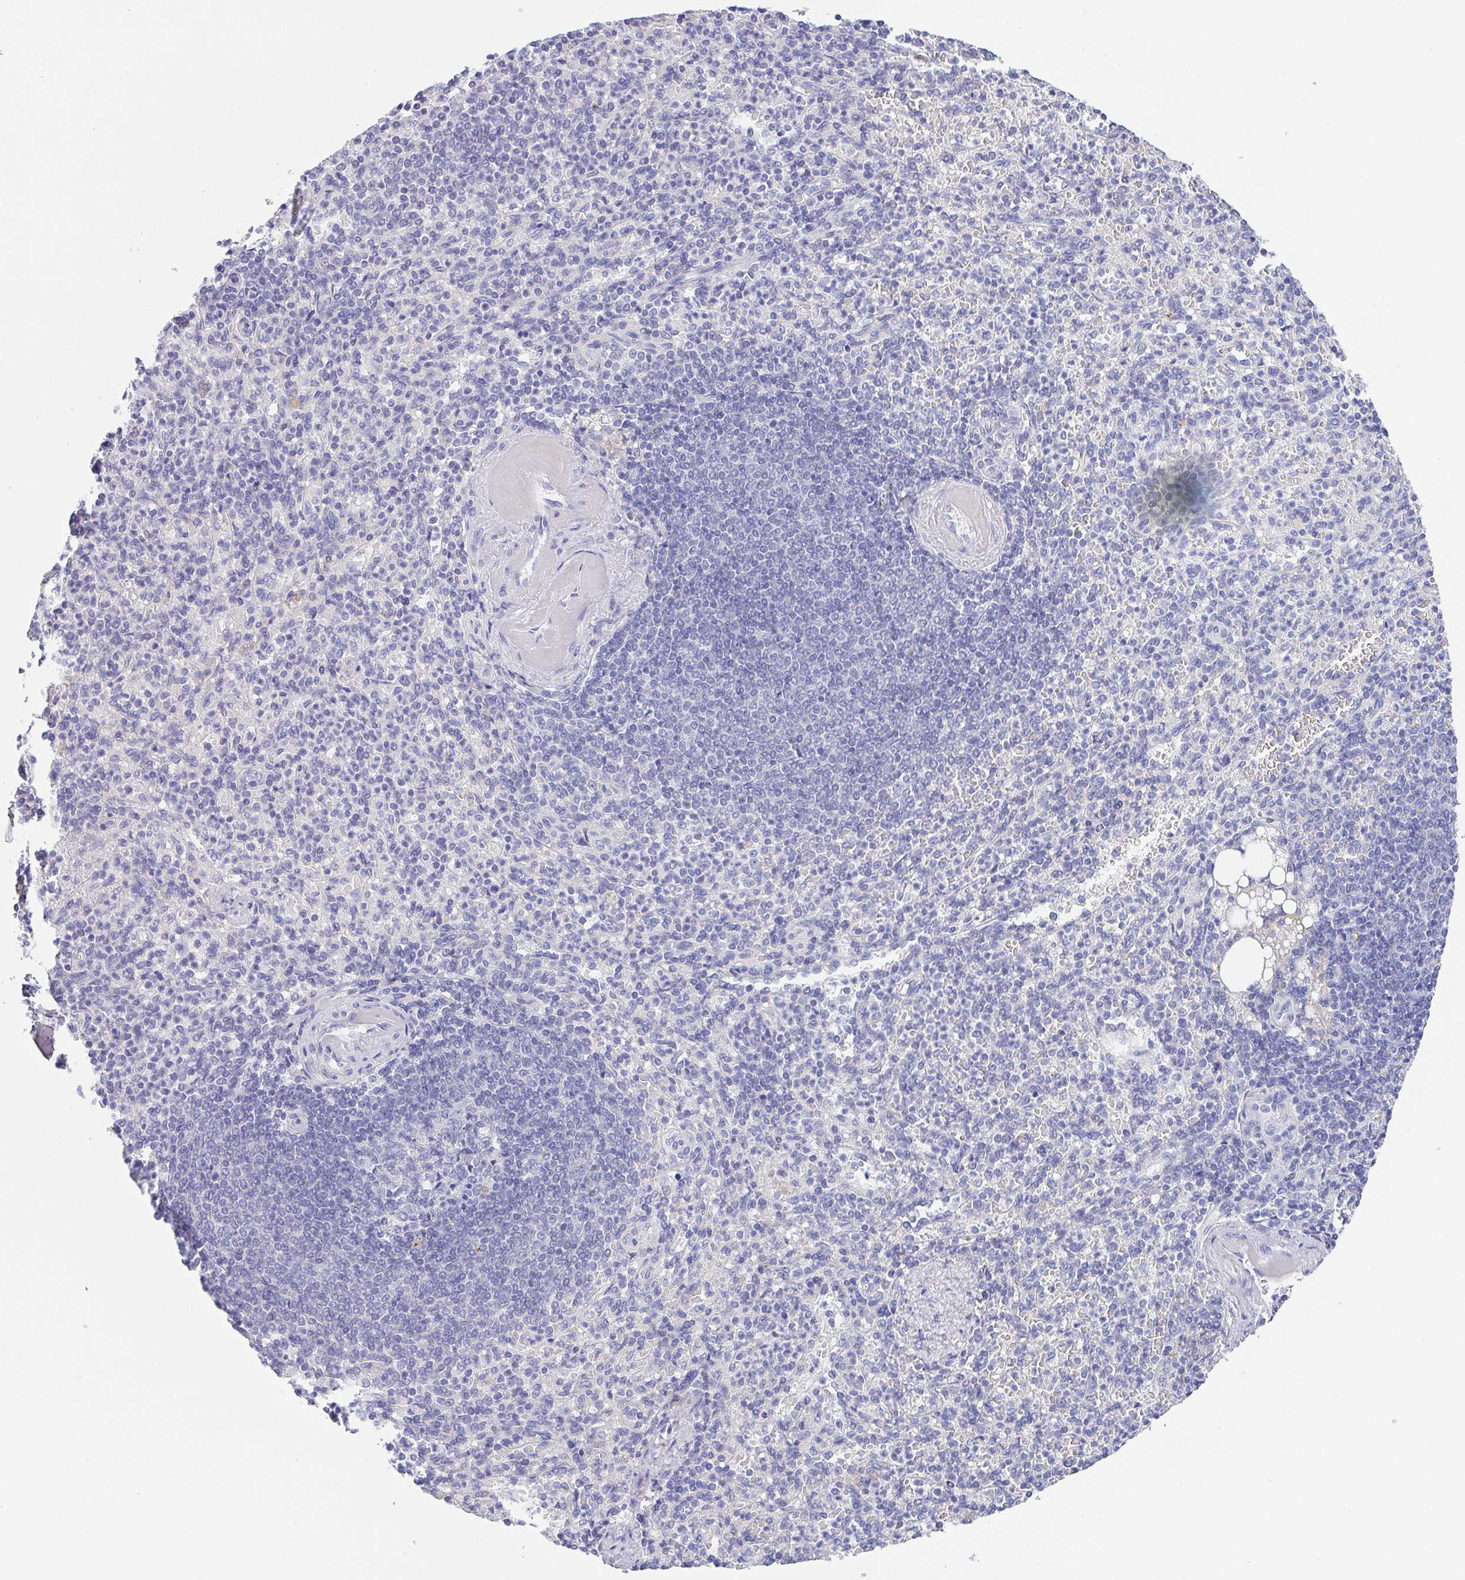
{"staining": {"intensity": "negative", "quantity": "none", "location": "none"}, "tissue": "spleen", "cell_type": "Cells in red pulp", "image_type": "normal", "snomed": [{"axis": "morphology", "description": "Normal tissue, NOS"}, {"axis": "topography", "description": "Spleen"}], "caption": "A high-resolution image shows IHC staining of benign spleen, which displays no significant positivity in cells in red pulp.", "gene": "PKDREJ", "patient": {"sex": "female", "age": 74}}